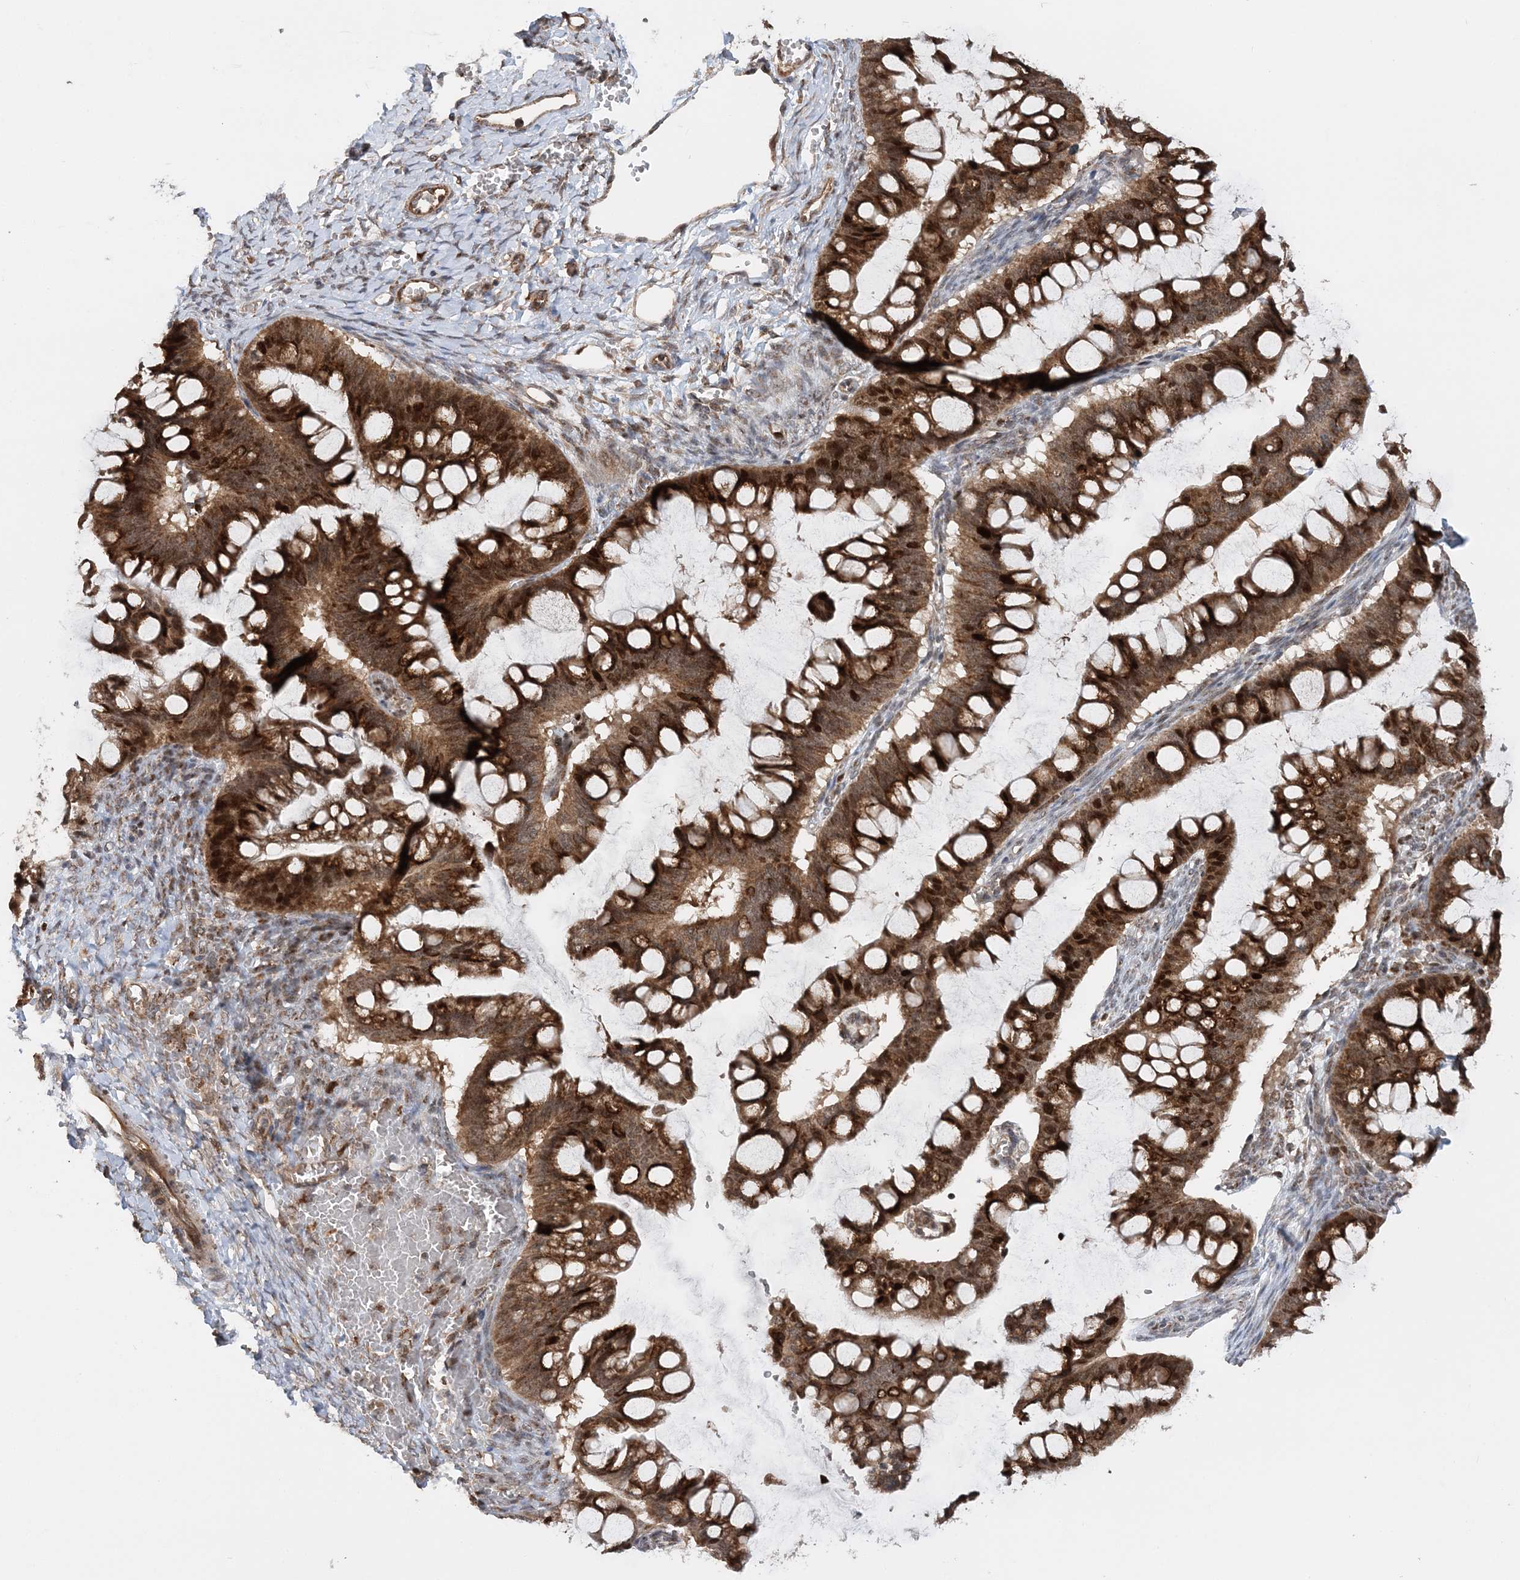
{"staining": {"intensity": "moderate", "quantity": ">75%", "location": "cytoplasmic/membranous,nuclear"}, "tissue": "ovarian cancer", "cell_type": "Tumor cells", "image_type": "cancer", "snomed": [{"axis": "morphology", "description": "Cystadenocarcinoma, mucinous, NOS"}, {"axis": "topography", "description": "Ovary"}], "caption": "IHC of mucinous cystadenocarcinoma (ovarian) reveals medium levels of moderate cytoplasmic/membranous and nuclear positivity in about >75% of tumor cells.", "gene": "KIF4A", "patient": {"sex": "female", "age": 73}}